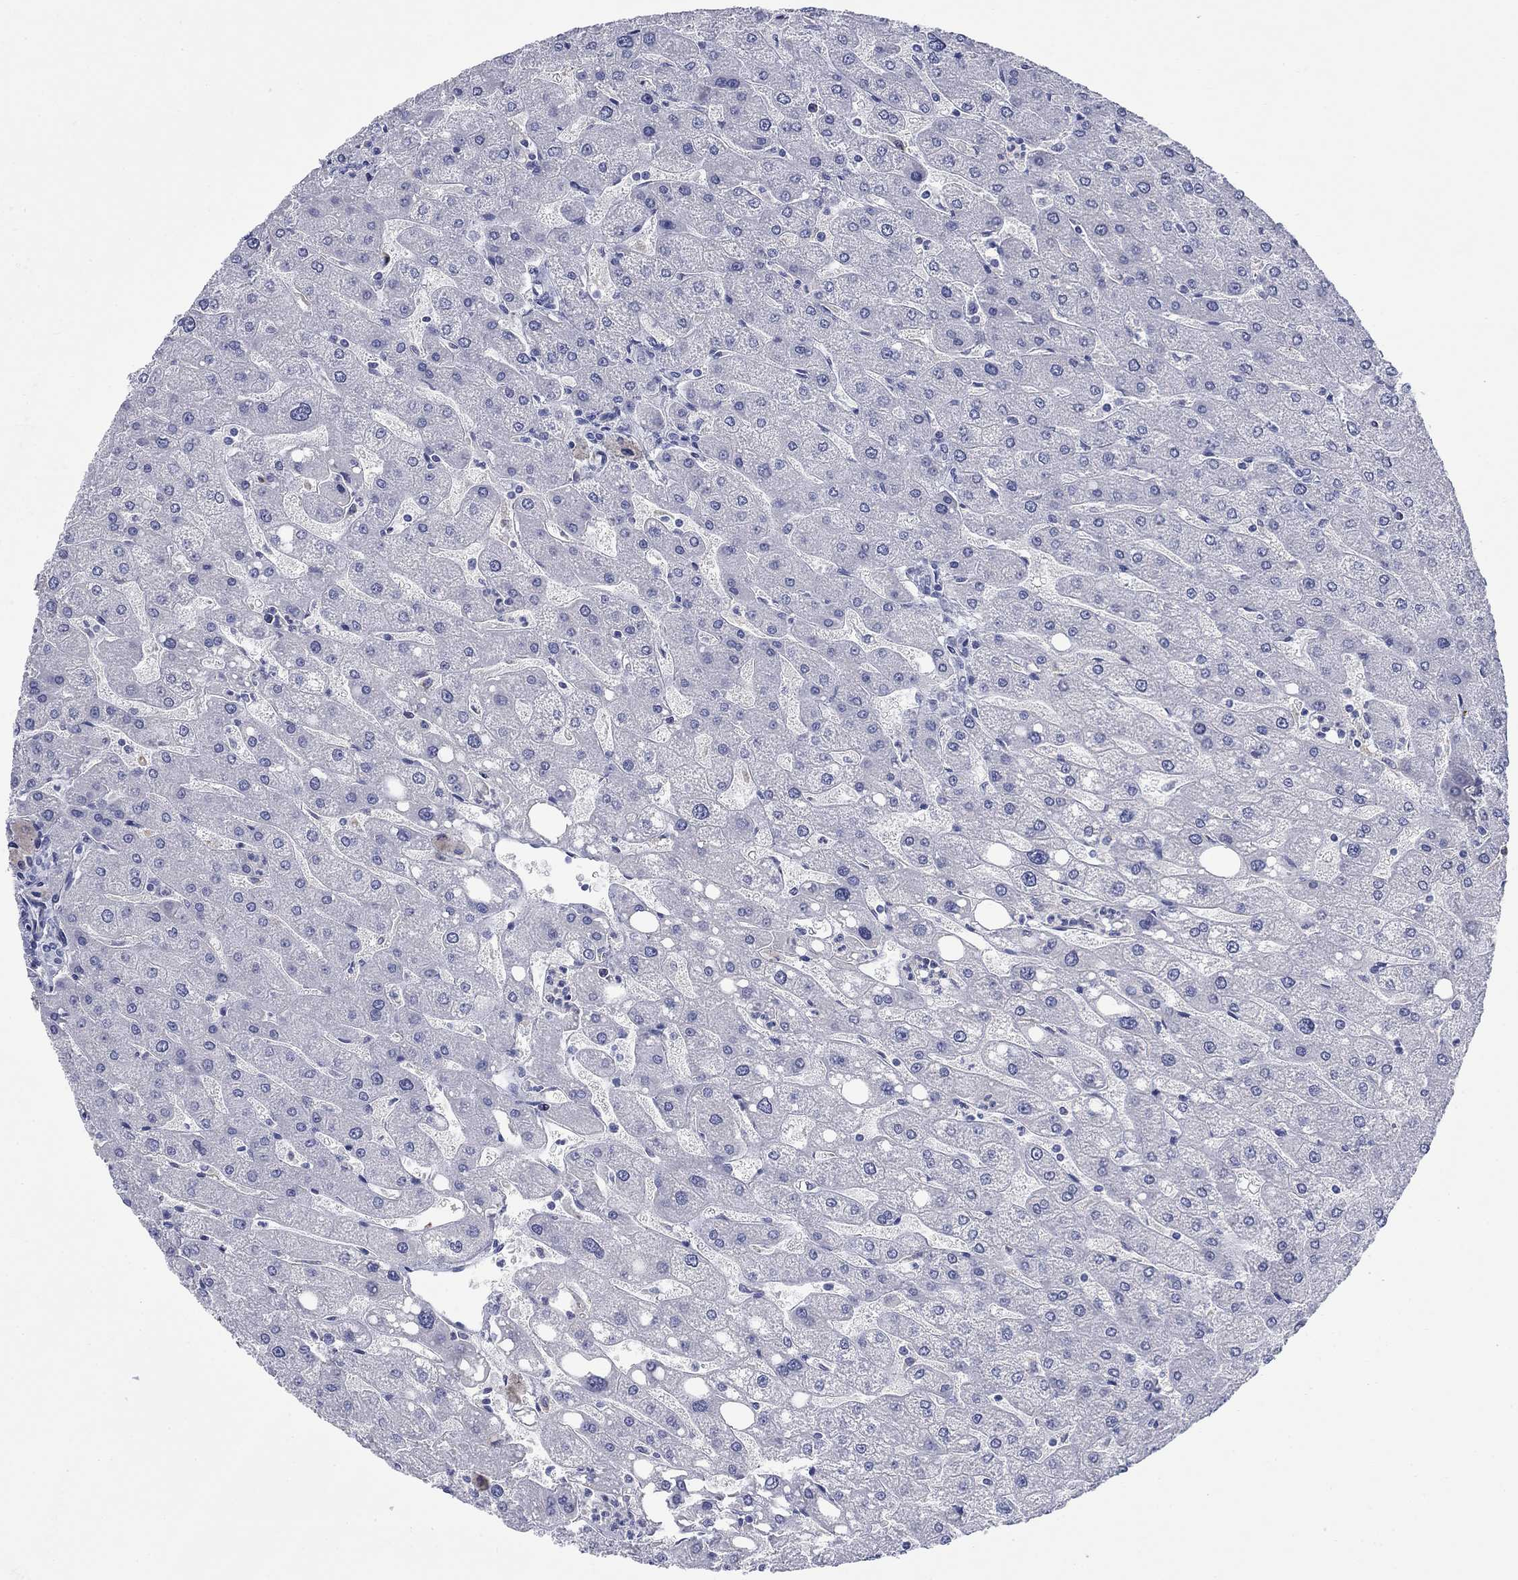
{"staining": {"intensity": "negative", "quantity": "none", "location": "none"}, "tissue": "liver", "cell_type": "Cholangiocytes", "image_type": "normal", "snomed": [{"axis": "morphology", "description": "Normal tissue, NOS"}, {"axis": "topography", "description": "Liver"}], "caption": "High magnification brightfield microscopy of unremarkable liver stained with DAB (brown) and counterstained with hematoxylin (blue): cholangiocytes show no significant positivity.", "gene": "PTPRZ1", "patient": {"sex": "male", "age": 67}}